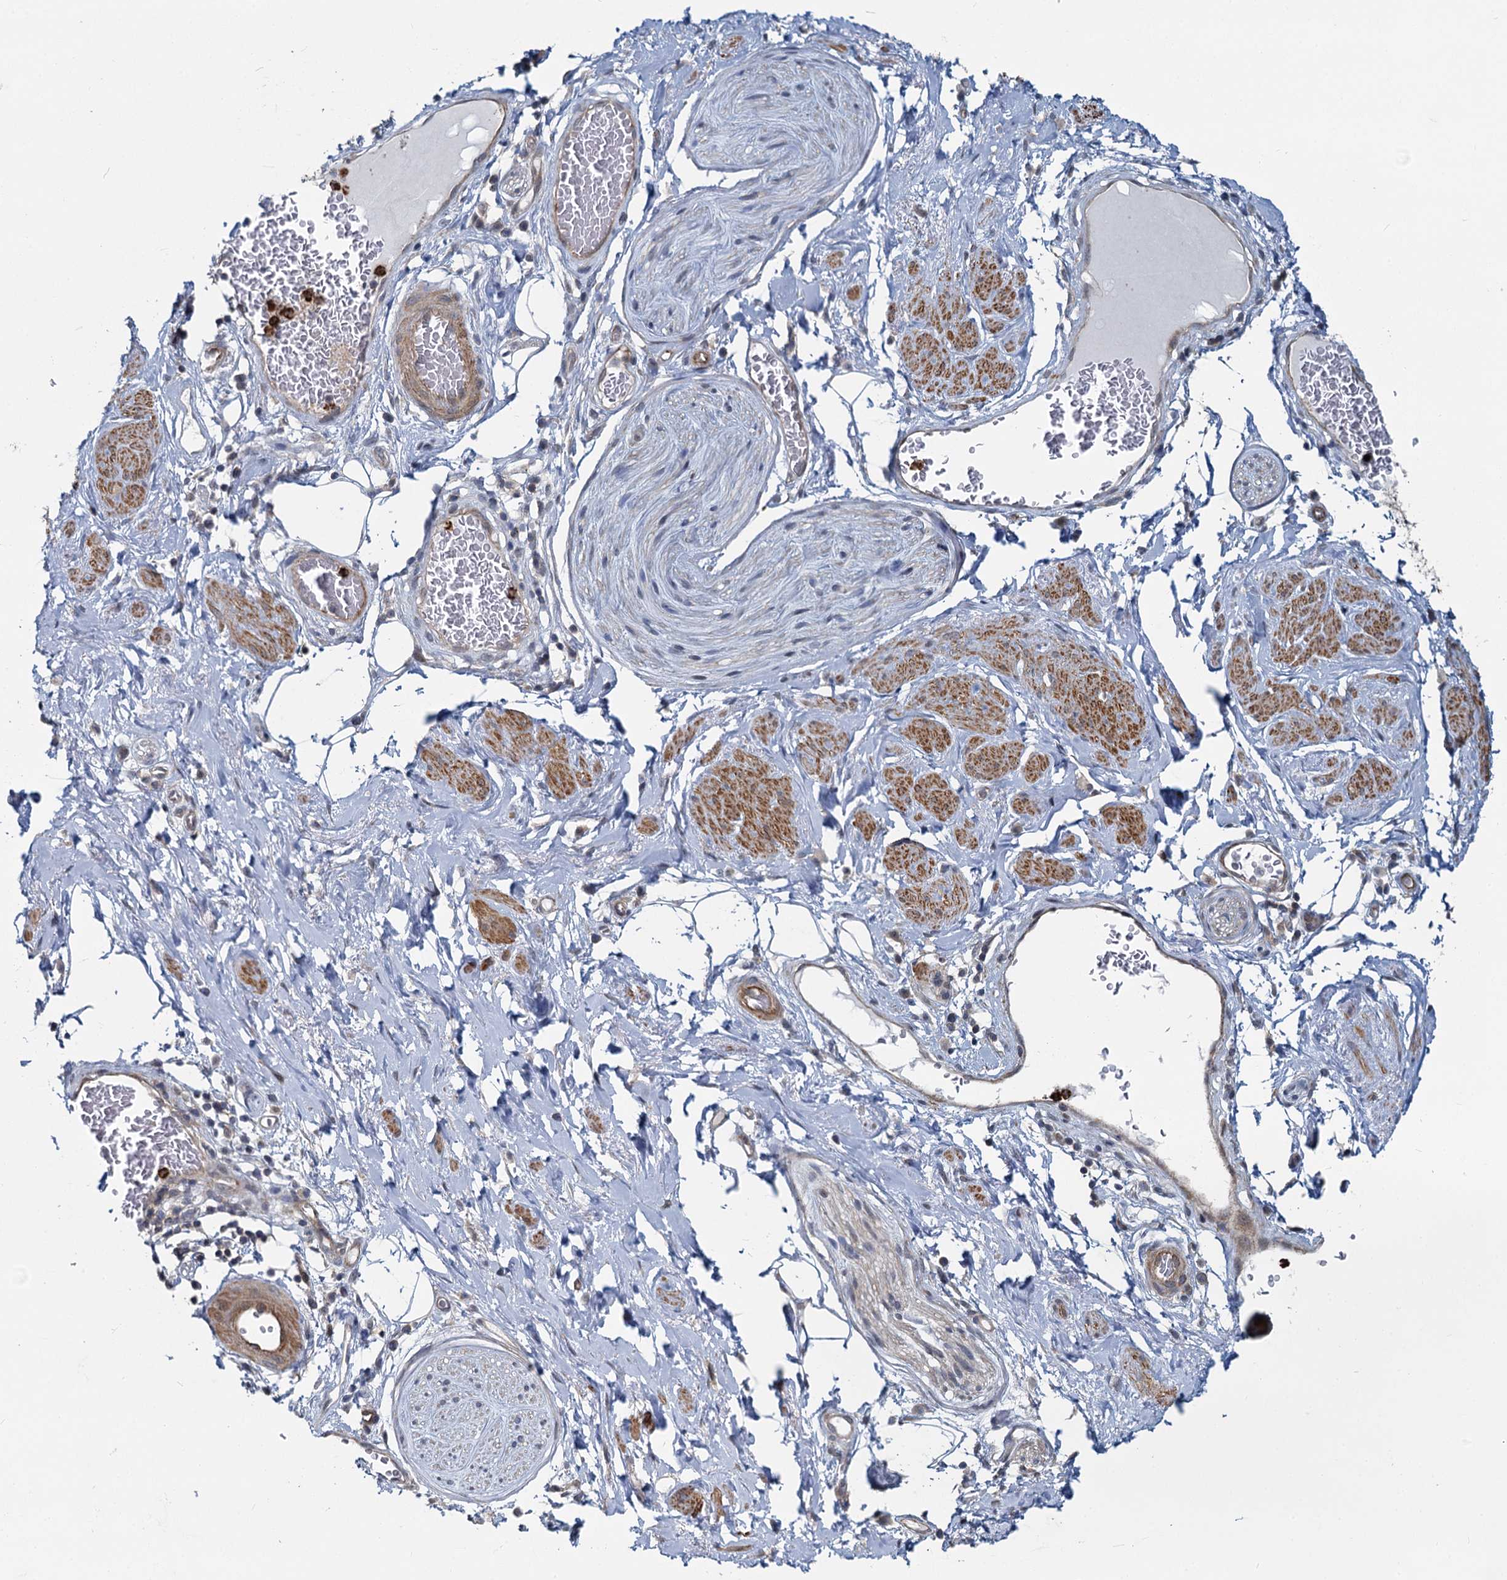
{"staining": {"intensity": "negative", "quantity": "none", "location": "none"}, "tissue": "adipose tissue", "cell_type": "Adipocytes", "image_type": "normal", "snomed": [{"axis": "morphology", "description": "Normal tissue, NOS"}, {"axis": "morphology", "description": "Adenocarcinoma, NOS"}, {"axis": "topography", "description": "Rectum"}, {"axis": "topography", "description": "Vagina"}, {"axis": "topography", "description": "Peripheral nerve tissue"}], "caption": "Immunohistochemistry (IHC) photomicrograph of normal adipose tissue: adipose tissue stained with DAB (3,3'-diaminobenzidine) shows no significant protein staining in adipocytes. The staining was performed using DAB to visualize the protein expression in brown, while the nuclei were stained in blue with hematoxylin (Magnification: 20x).", "gene": "ADCY2", "patient": {"sex": "female", "age": 71}}